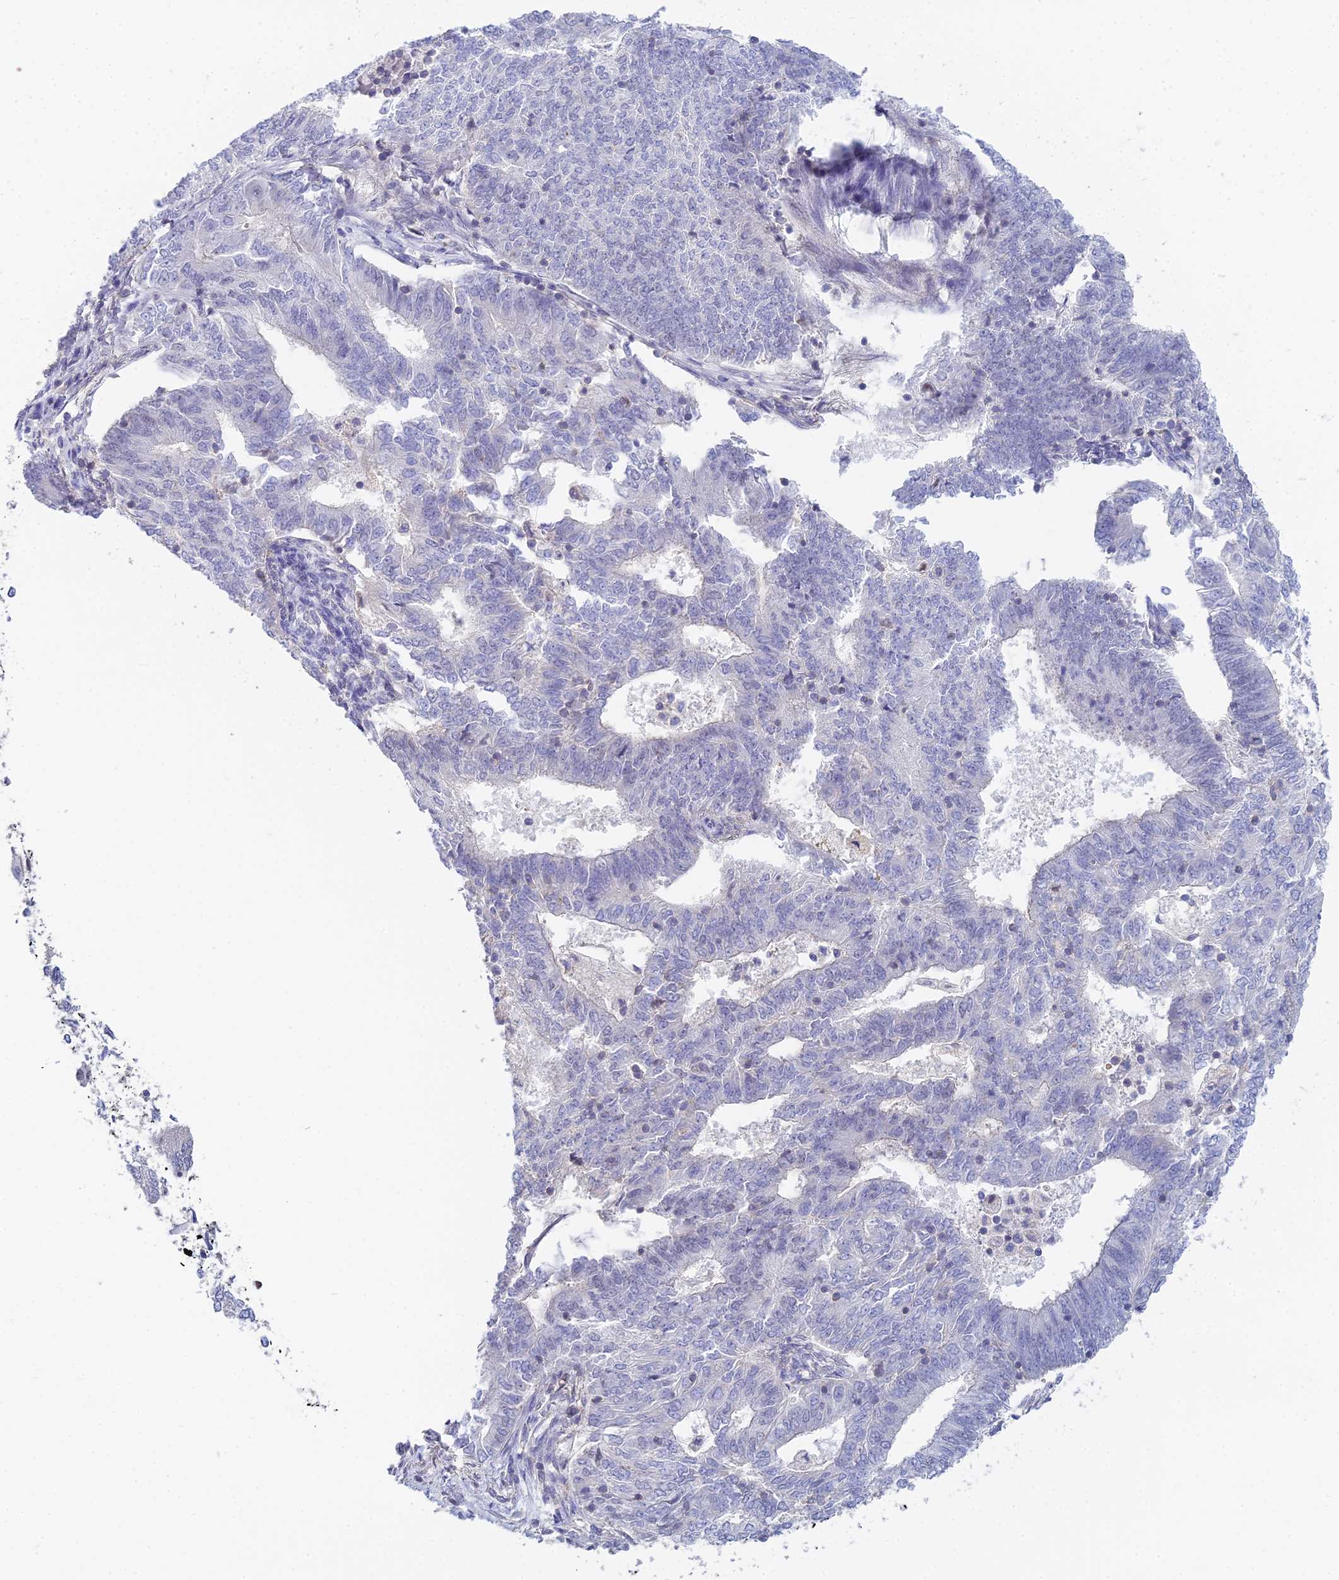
{"staining": {"intensity": "negative", "quantity": "none", "location": "none"}, "tissue": "endometrial cancer", "cell_type": "Tumor cells", "image_type": "cancer", "snomed": [{"axis": "morphology", "description": "Adenocarcinoma, NOS"}, {"axis": "topography", "description": "Endometrium"}], "caption": "High magnification brightfield microscopy of endometrial adenocarcinoma stained with DAB (3,3'-diaminobenzidine) (brown) and counterstained with hematoxylin (blue): tumor cells show no significant staining.", "gene": "MCM2", "patient": {"sex": "female", "age": 62}}